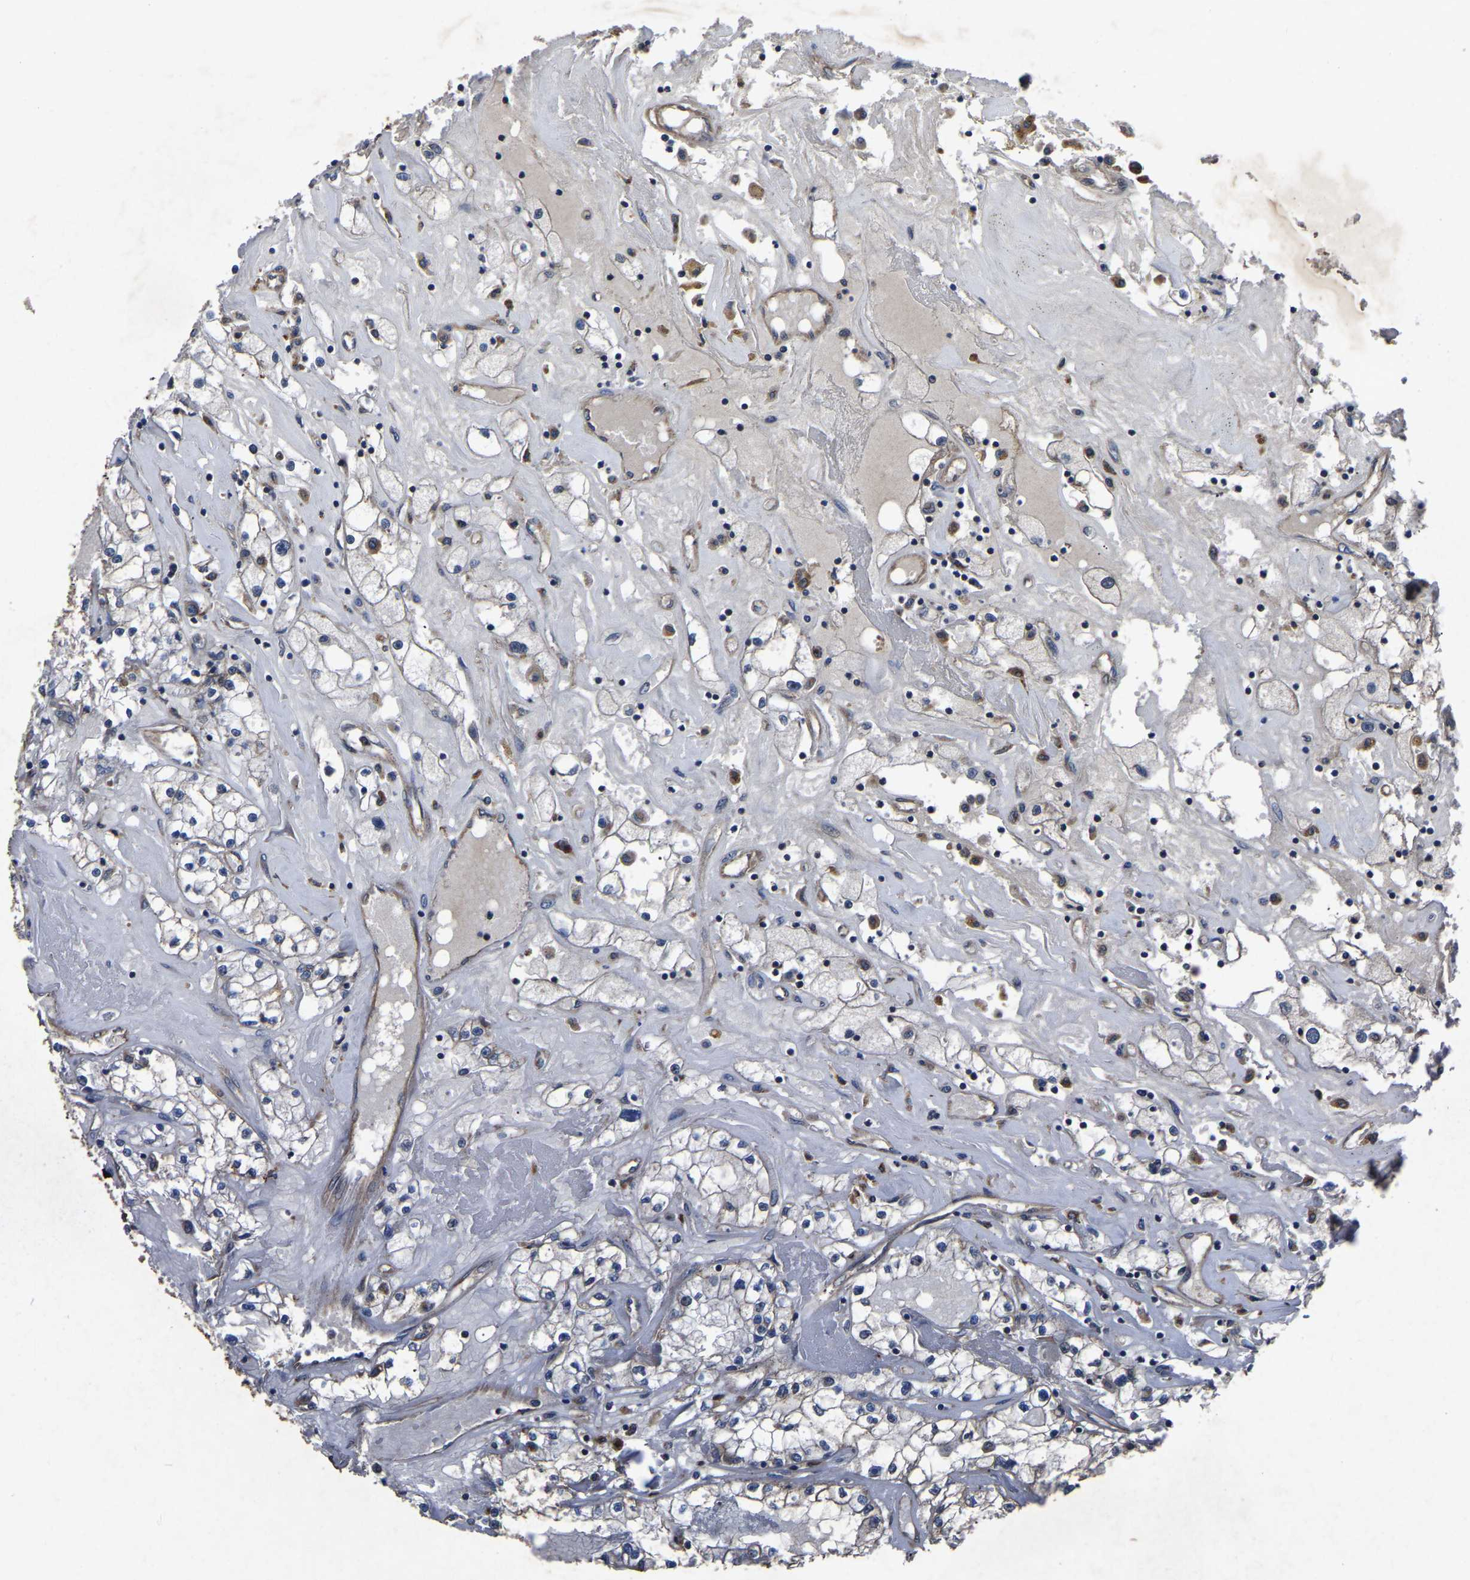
{"staining": {"intensity": "weak", "quantity": "<25%", "location": "cytoplasmic/membranous"}, "tissue": "renal cancer", "cell_type": "Tumor cells", "image_type": "cancer", "snomed": [{"axis": "morphology", "description": "Adenocarcinoma, NOS"}, {"axis": "topography", "description": "Kidney"}], "caption": "Tumor cells are negative for protein expression in human renal cancer (adenocarcinoma).", "gene": "CRYZL1", "patient": {"sex": "male", "age": 56}}